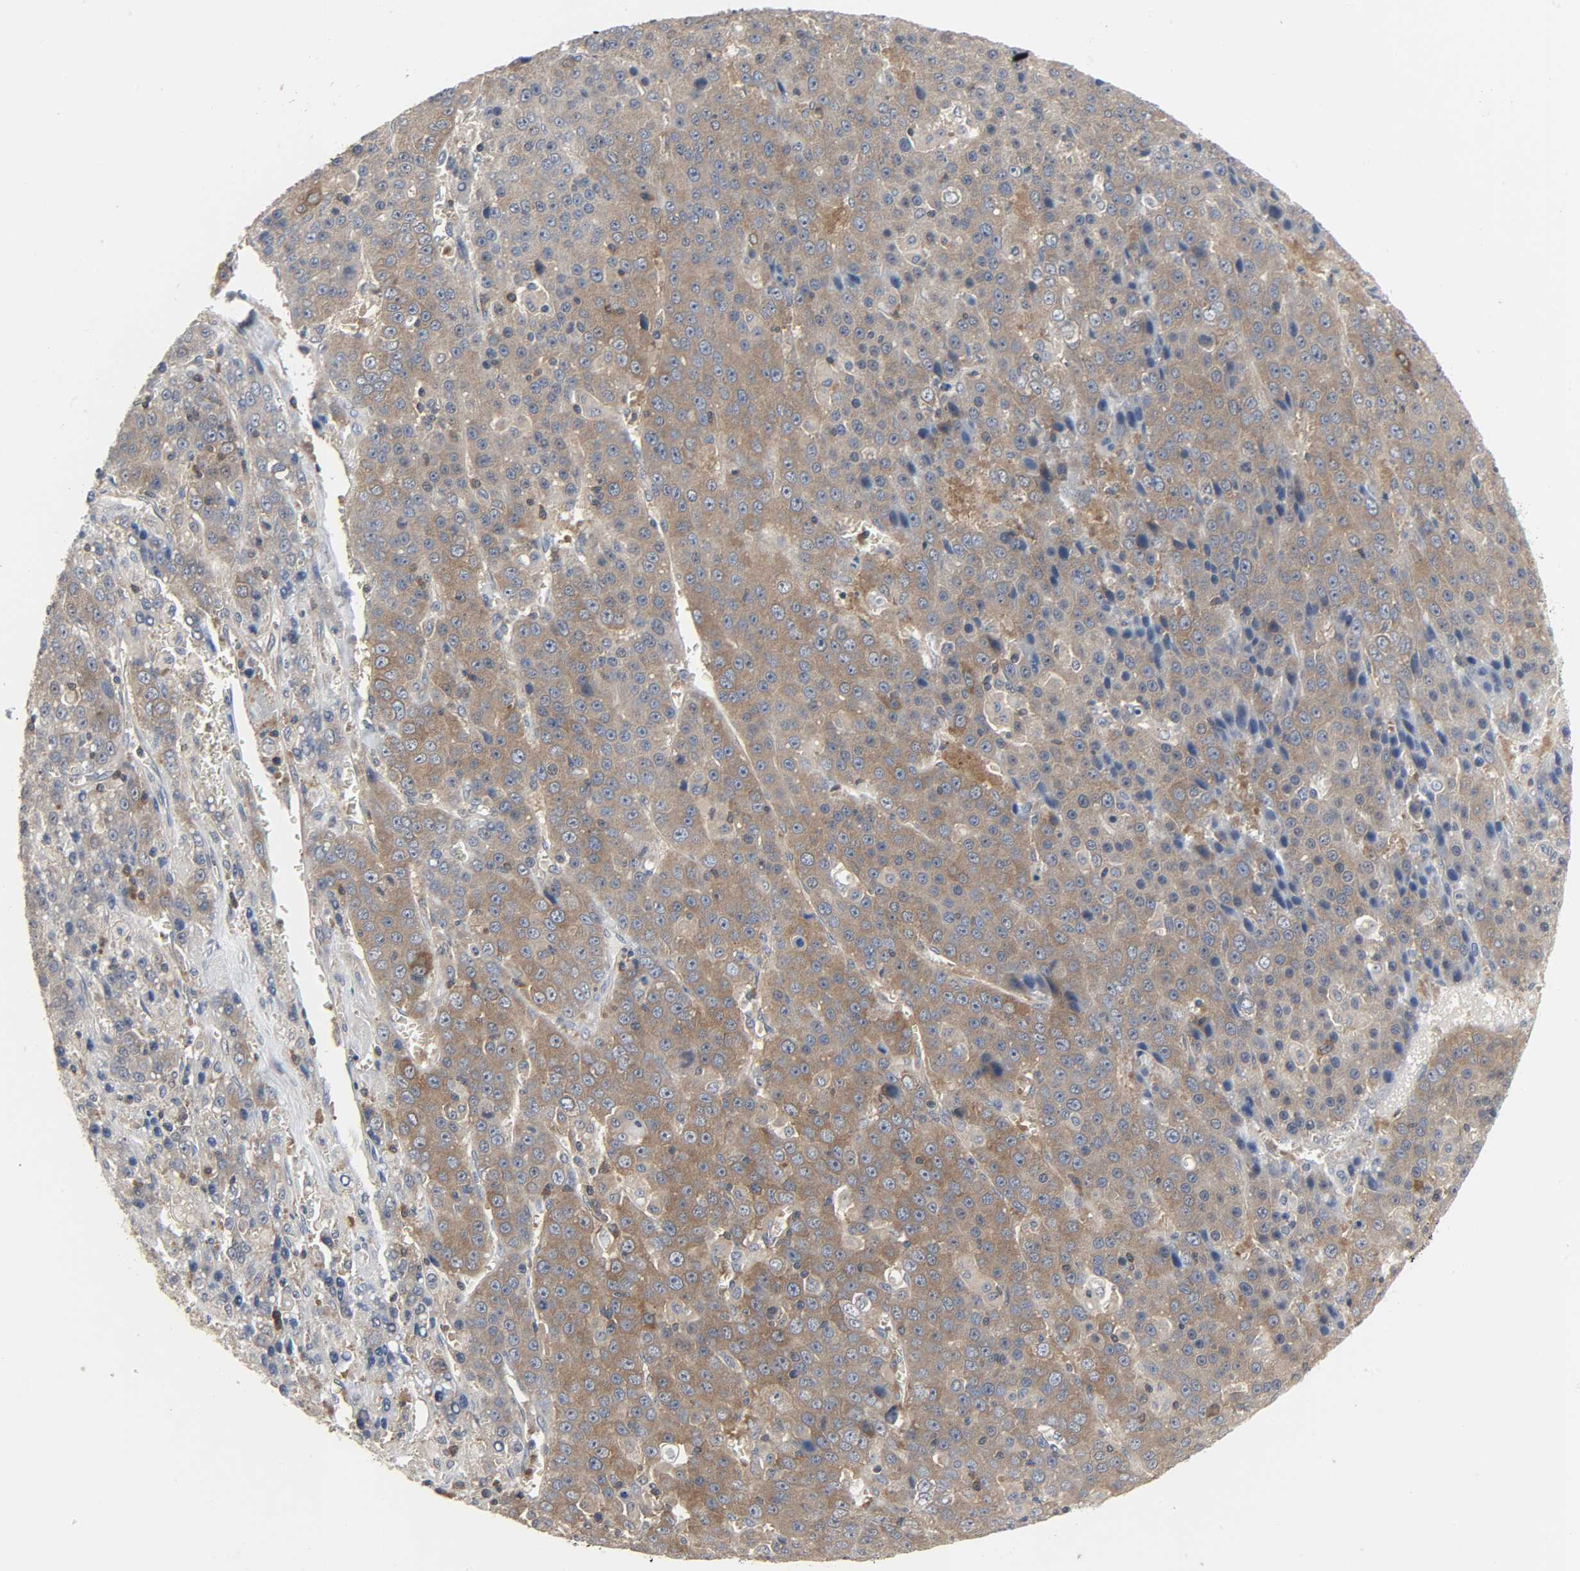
{"staining": {"intensity": "strong", "quantity": ">75%", "location": "cytoplasmic/membranous"}, "tissue": "liver cancer", "cell_type": "Tumor cells", "image_type": "cancer", "snomed": [{"axis": "morphology", "description": "Carcinoma, Hepatocellular, NOS"}, {"axis": "topography", "description": "Liver"}], "caption": "IHC of human hepatocellular carcinoma (liver) reveals high levels of strong cytoplasmic/membranous staining in approximately >75% of tumor cells.", "gene": "PLEKHA2", "patient": {"sex": "female", "age": 53}}